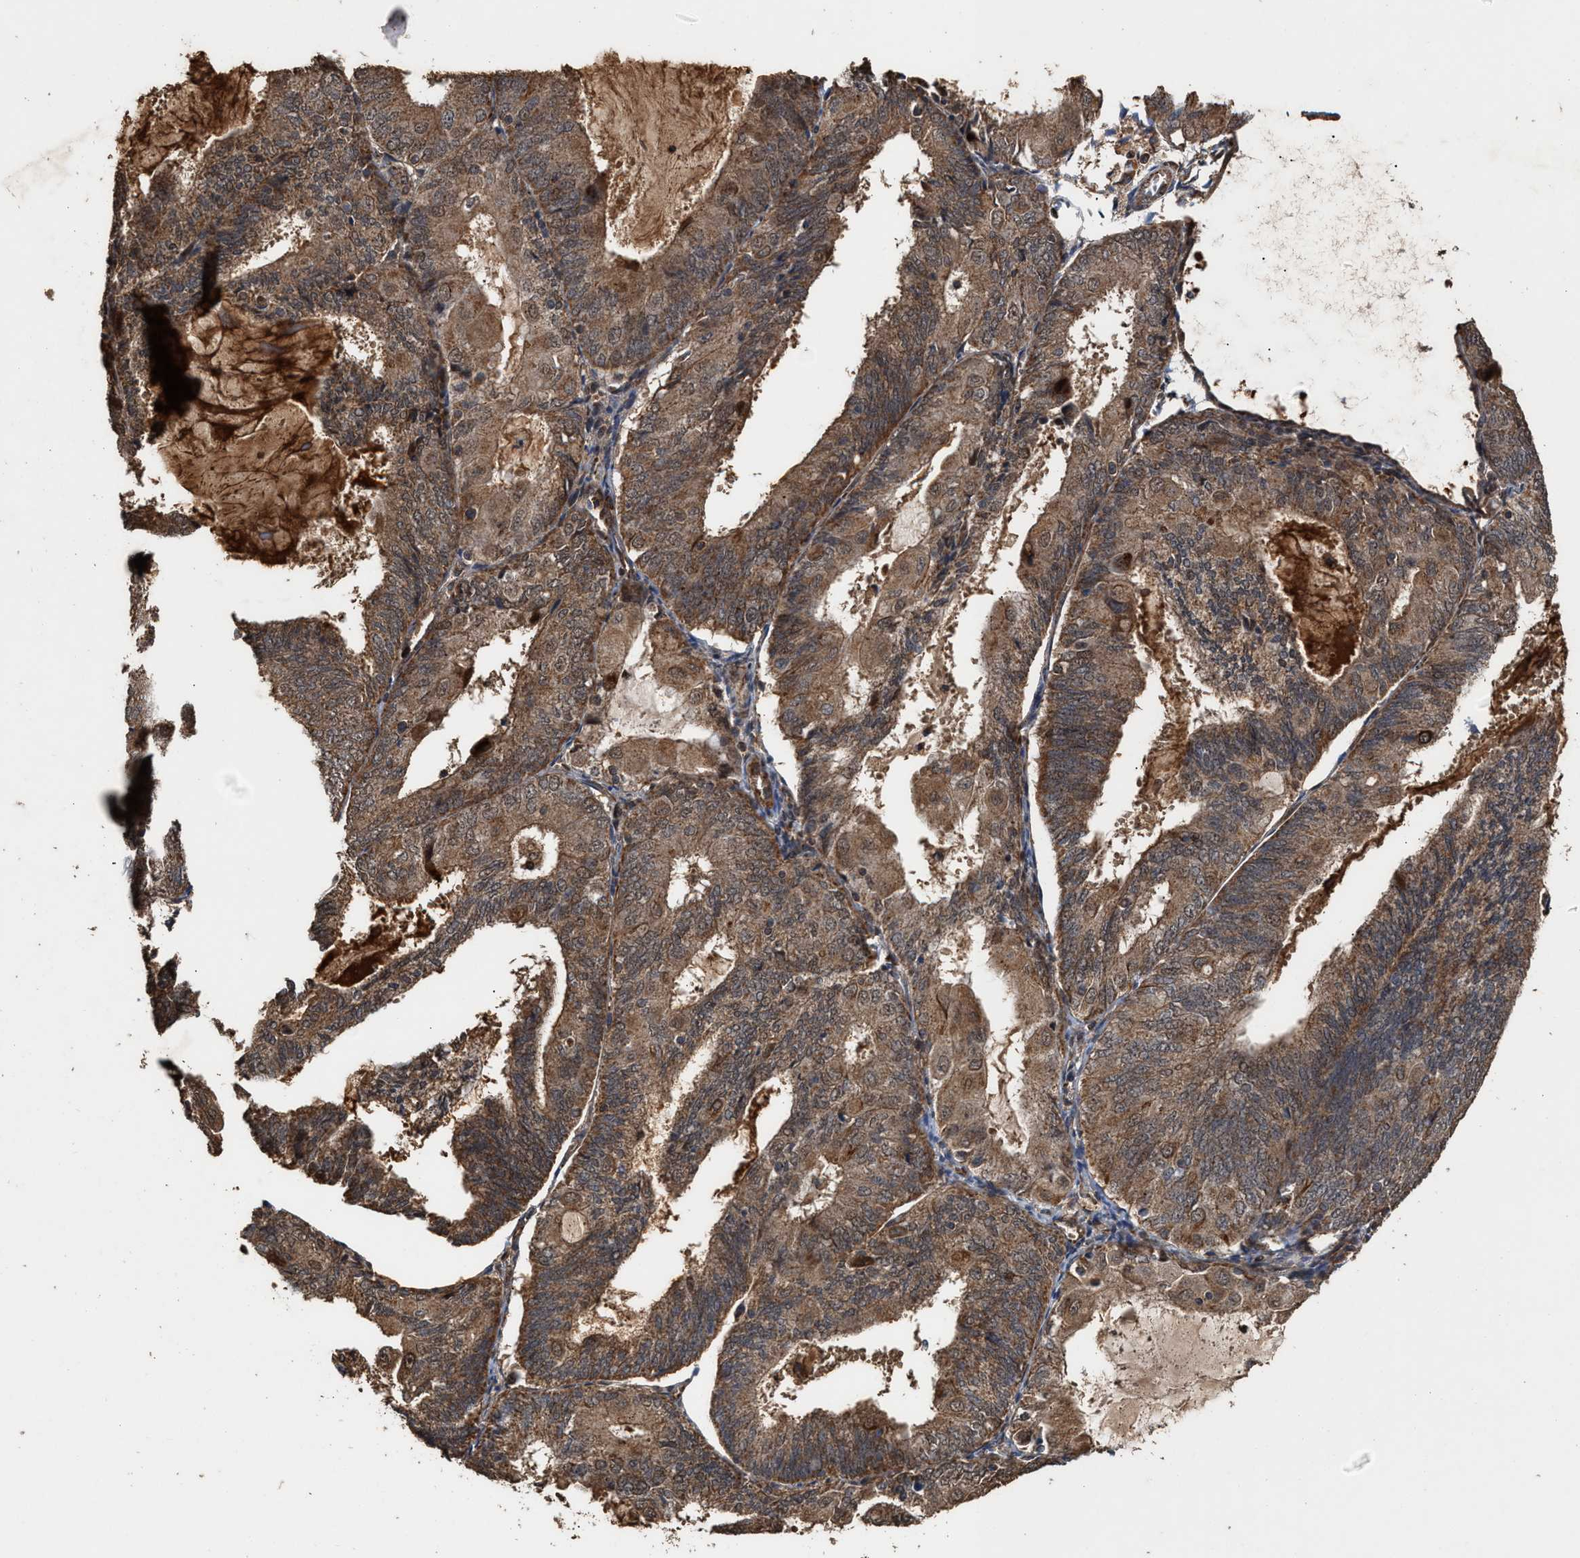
{"staining": {"intensity": "moderate", "quantity": ">75%", "location": "cytoplasmic/membranous"}, "tissue": "endometrial cancer", "cell_type": "Tumor cells", "image_type": "cancer", "snomed": [{"axis": "morphology", "description": "Adenocarcinoma, NOS"}, {"axis": "topography", "description": "Endometrium"}], "caption": "The photomicrograph shows staining of endometrial adenocarcinoma, revealing moderate cytoplasmic/membranous protein staining (brown color) within tumor cells. The staining is performed using DAB brown chromogen to label protein expression. The nuclei are counter-stained blue using hematoxylin.", "gene": "ZNHIT6", "patient": {"sex": "female", "age": 81}}